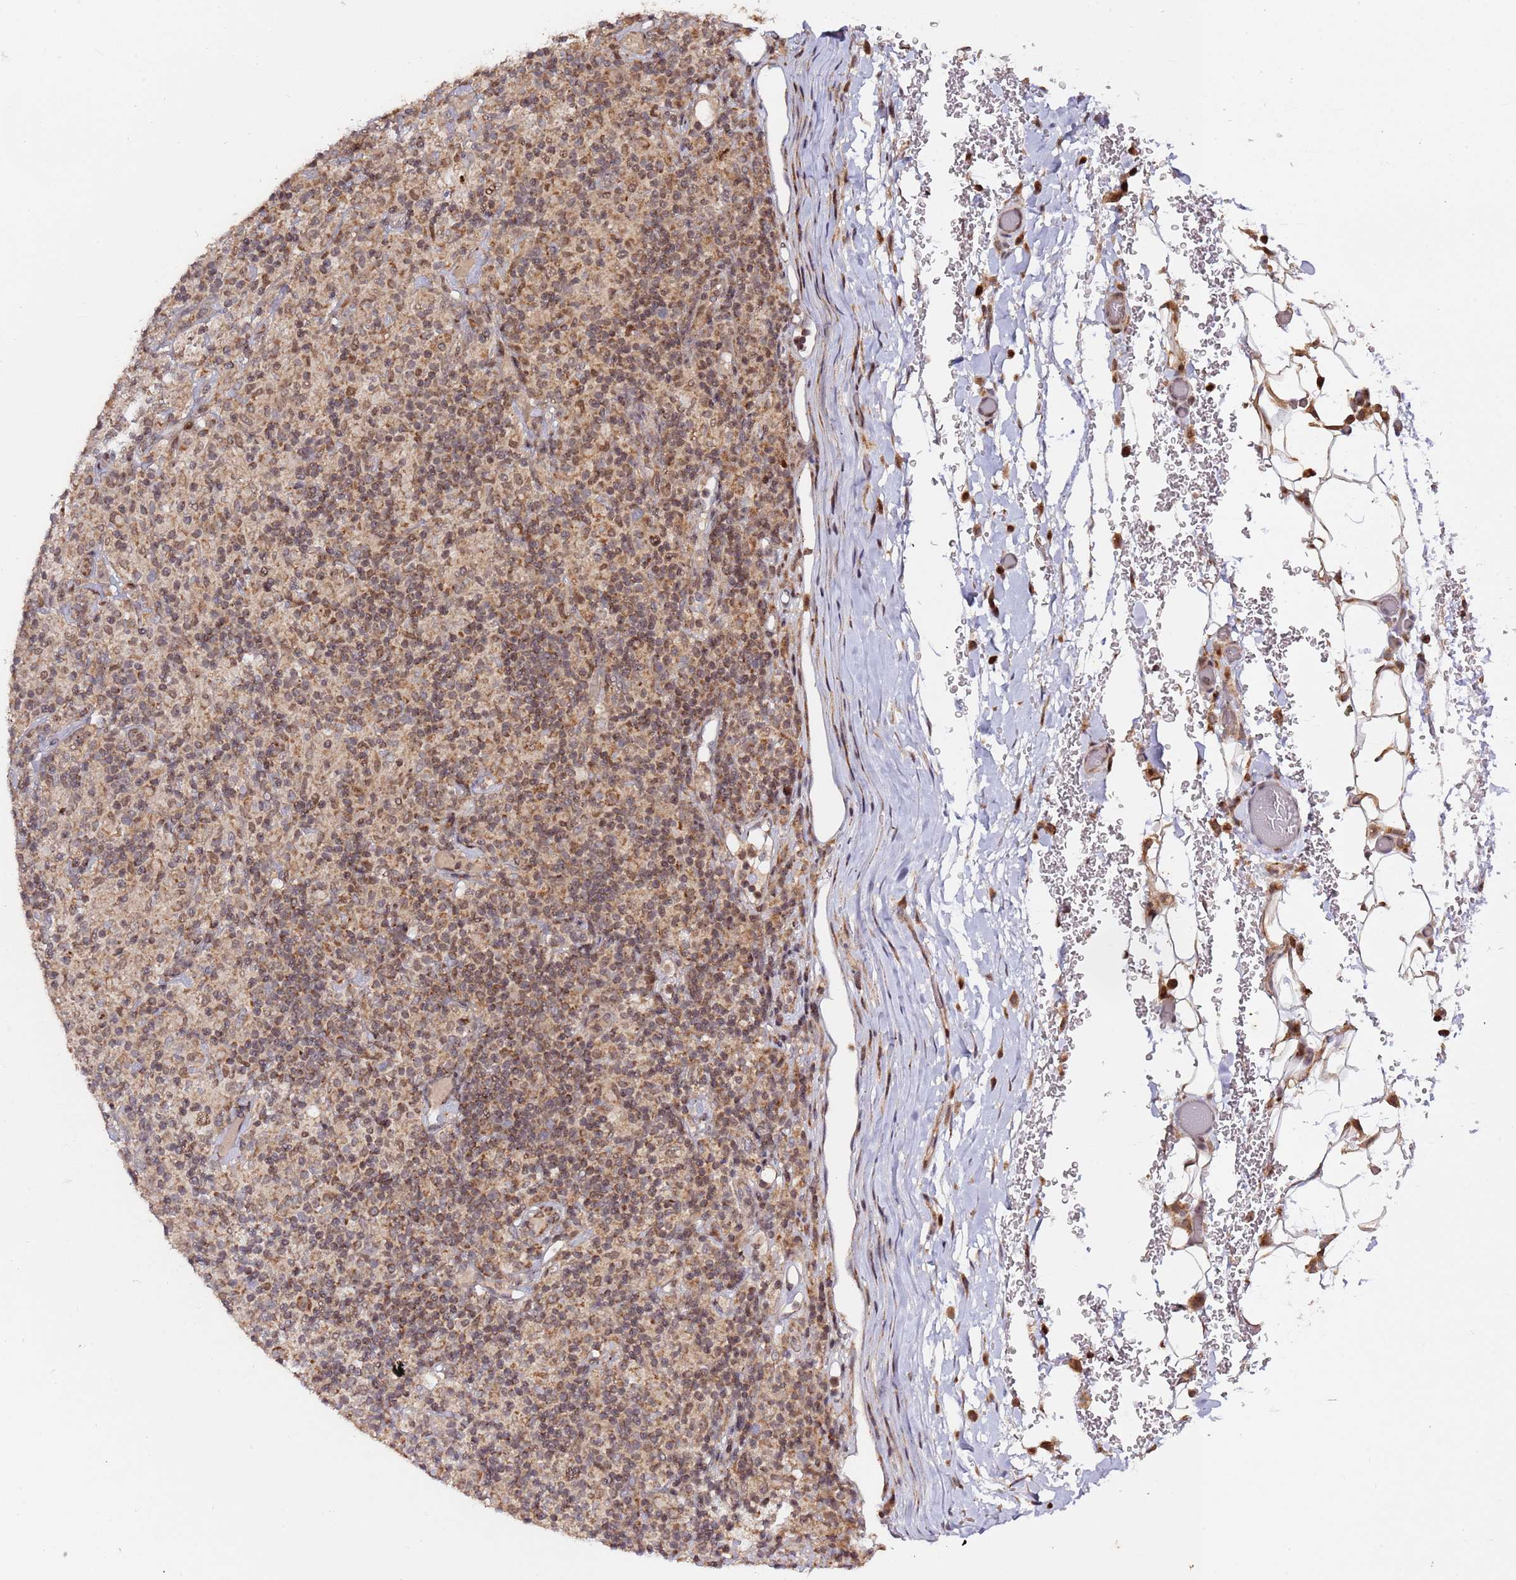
{"staining": {"intensity": "moderate", "quantity": ">75%", "location": "cytoplasmic/membranous,nuclear"}, "tissue": "lymphoma", "cell_type": "Tumor cells", "image_type": "cancer", "snomed": [{"axis": "morphology", "description": "Hodgkin's disease, NOS"}, {"axis": "topography", "description": "Lymph node"}], "caption": "Protein staining reveals moderate cytoplasmic/membranous and nuclear staining in about >75% of tumor cells in lymphoma.", "gene": "RCOR2", "patient": {"sex": "male", "age": 70}}